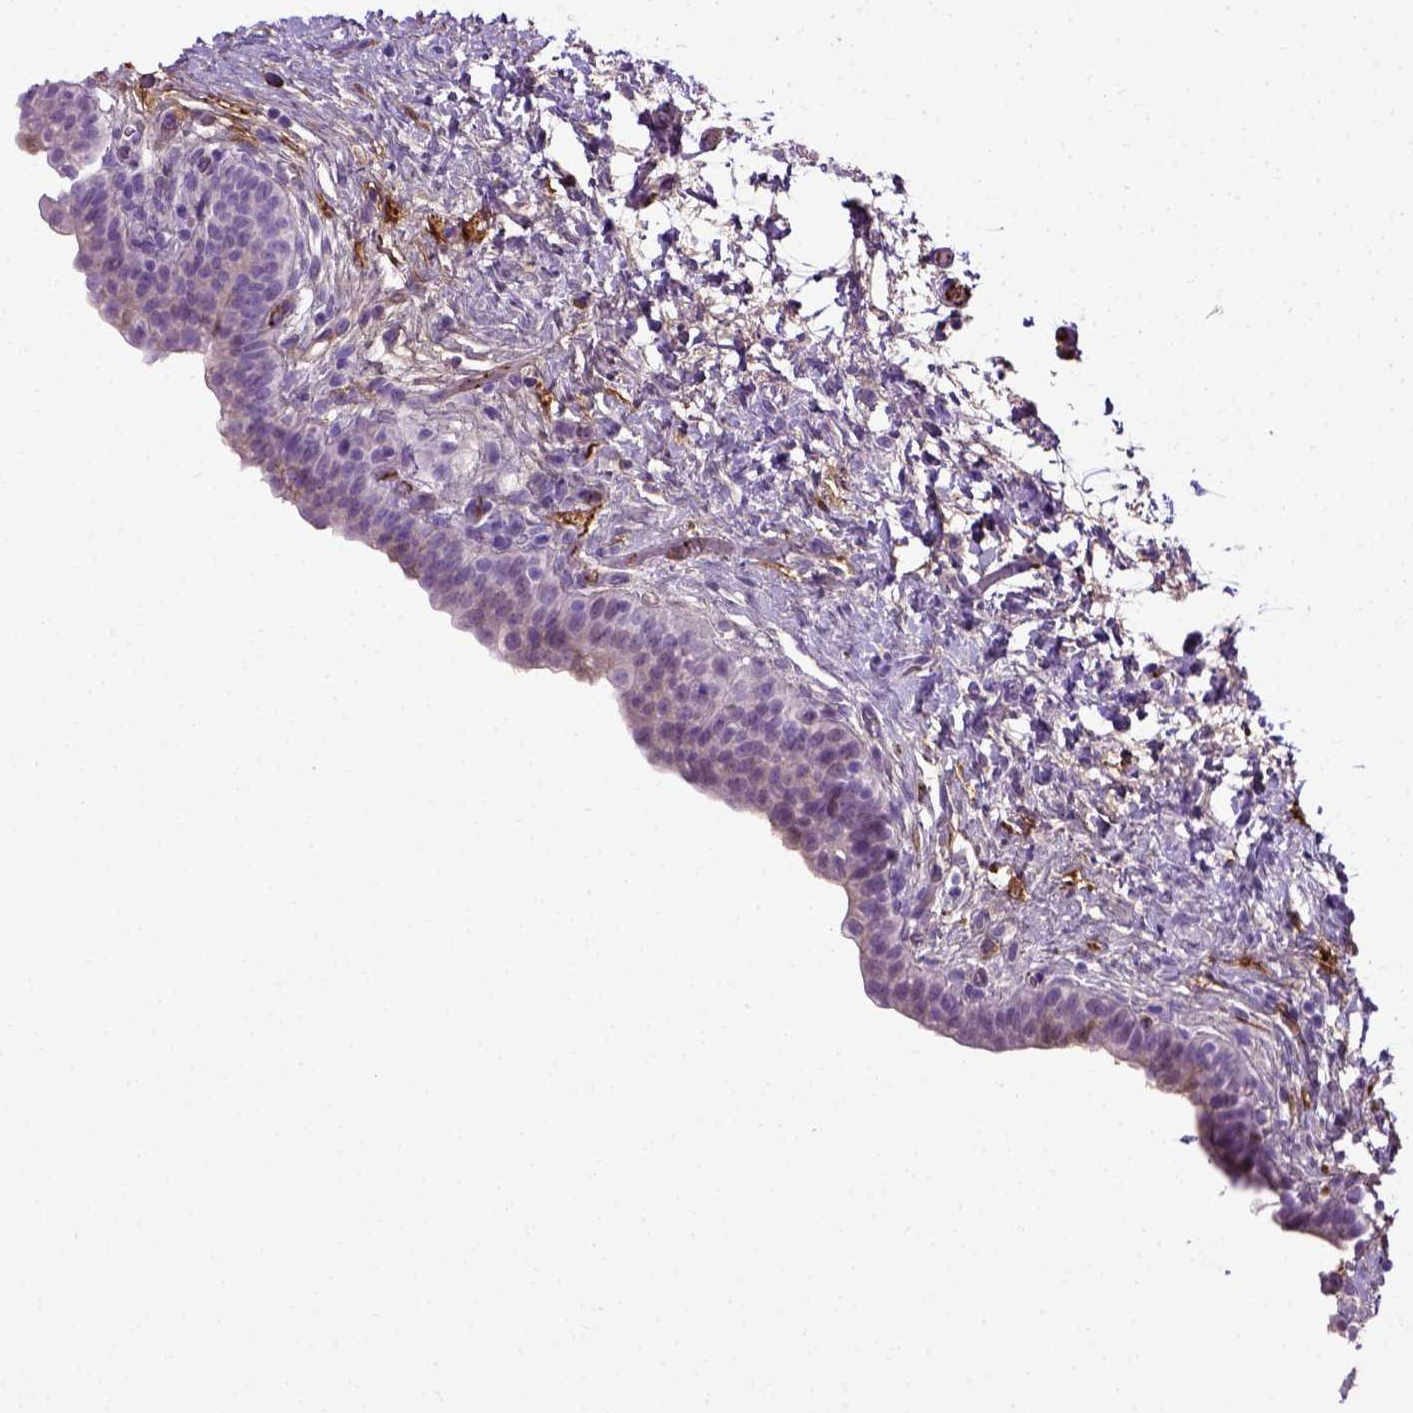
{"staining": {"intensity": "moderate", "quantity": "<25%", "location": "cytoplasmic/membranous,nuclear"}, "tissue": "urinary bladder", "cell_type": "Urothelial cells", "image_type": "normal", "snomed": [{"axis": "morphology", "description": "Normal tissue, NOS"}, {"axis": "topography", "description": "Urinary bladder"}], "caption": "High-power microscopy captured an IHC image of unremarkable urinary bladder, revealing moderate cytoplasmic/membranous,nuclear expression in about <25% of urothelial cells.", "gene": "ADAMTS8", "patient": {"sex": "male", "age": 69}}